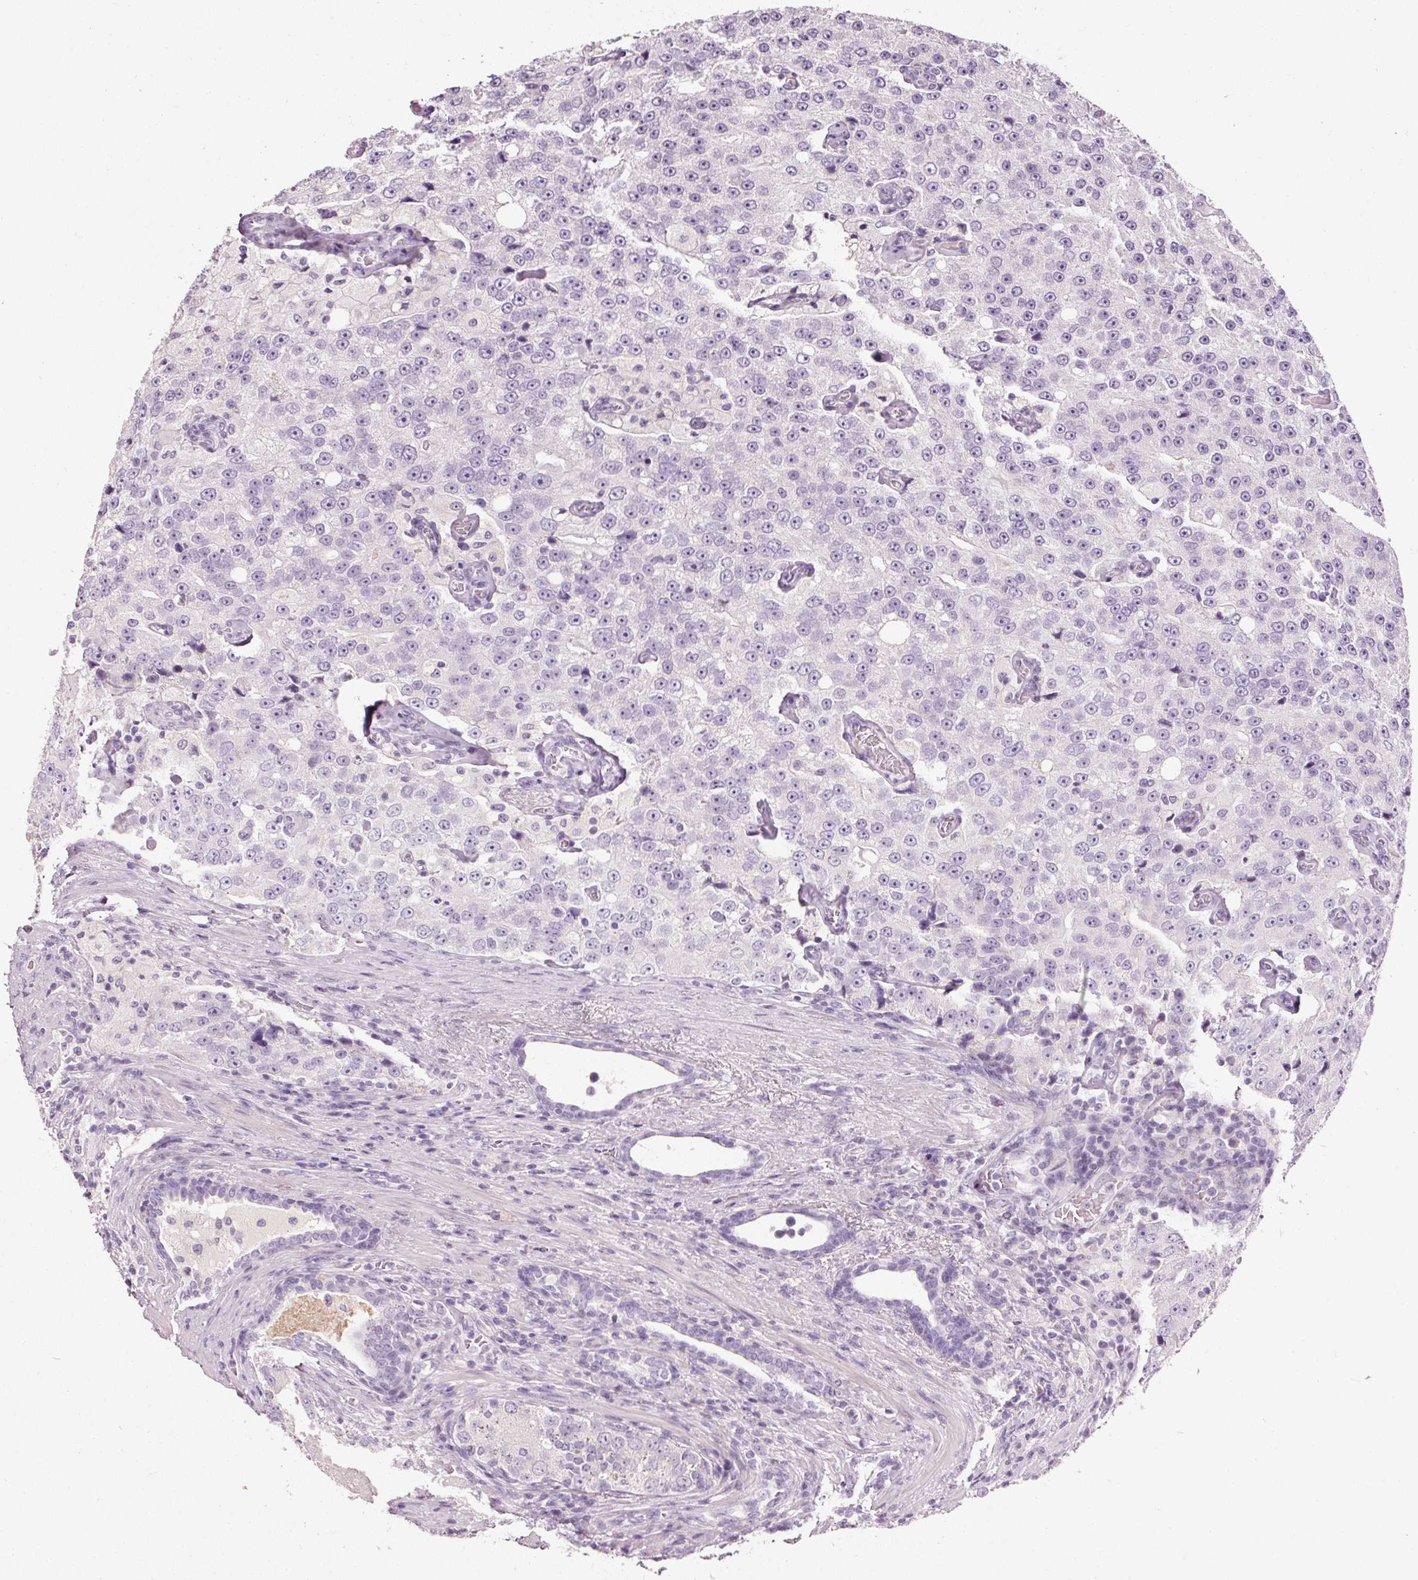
{"staining": {"intensity": "negative", "quantity": "none", "location": "none"}, "tissue": "prostate cancer", "cell_type": "Tumor cells", "image_type": "cancer", "snomed": [{"axis": "morphology", "description": "Adenocarcinoma, High grade"}, {"axis": "topography", "description": "Prostate"}], "caption": "IHC of prostate high-grade adenocarcinoma reveals no expression in tumor cells.", "gene": "MUC5AC", "patient": {"sex": "male", "age": 70}}